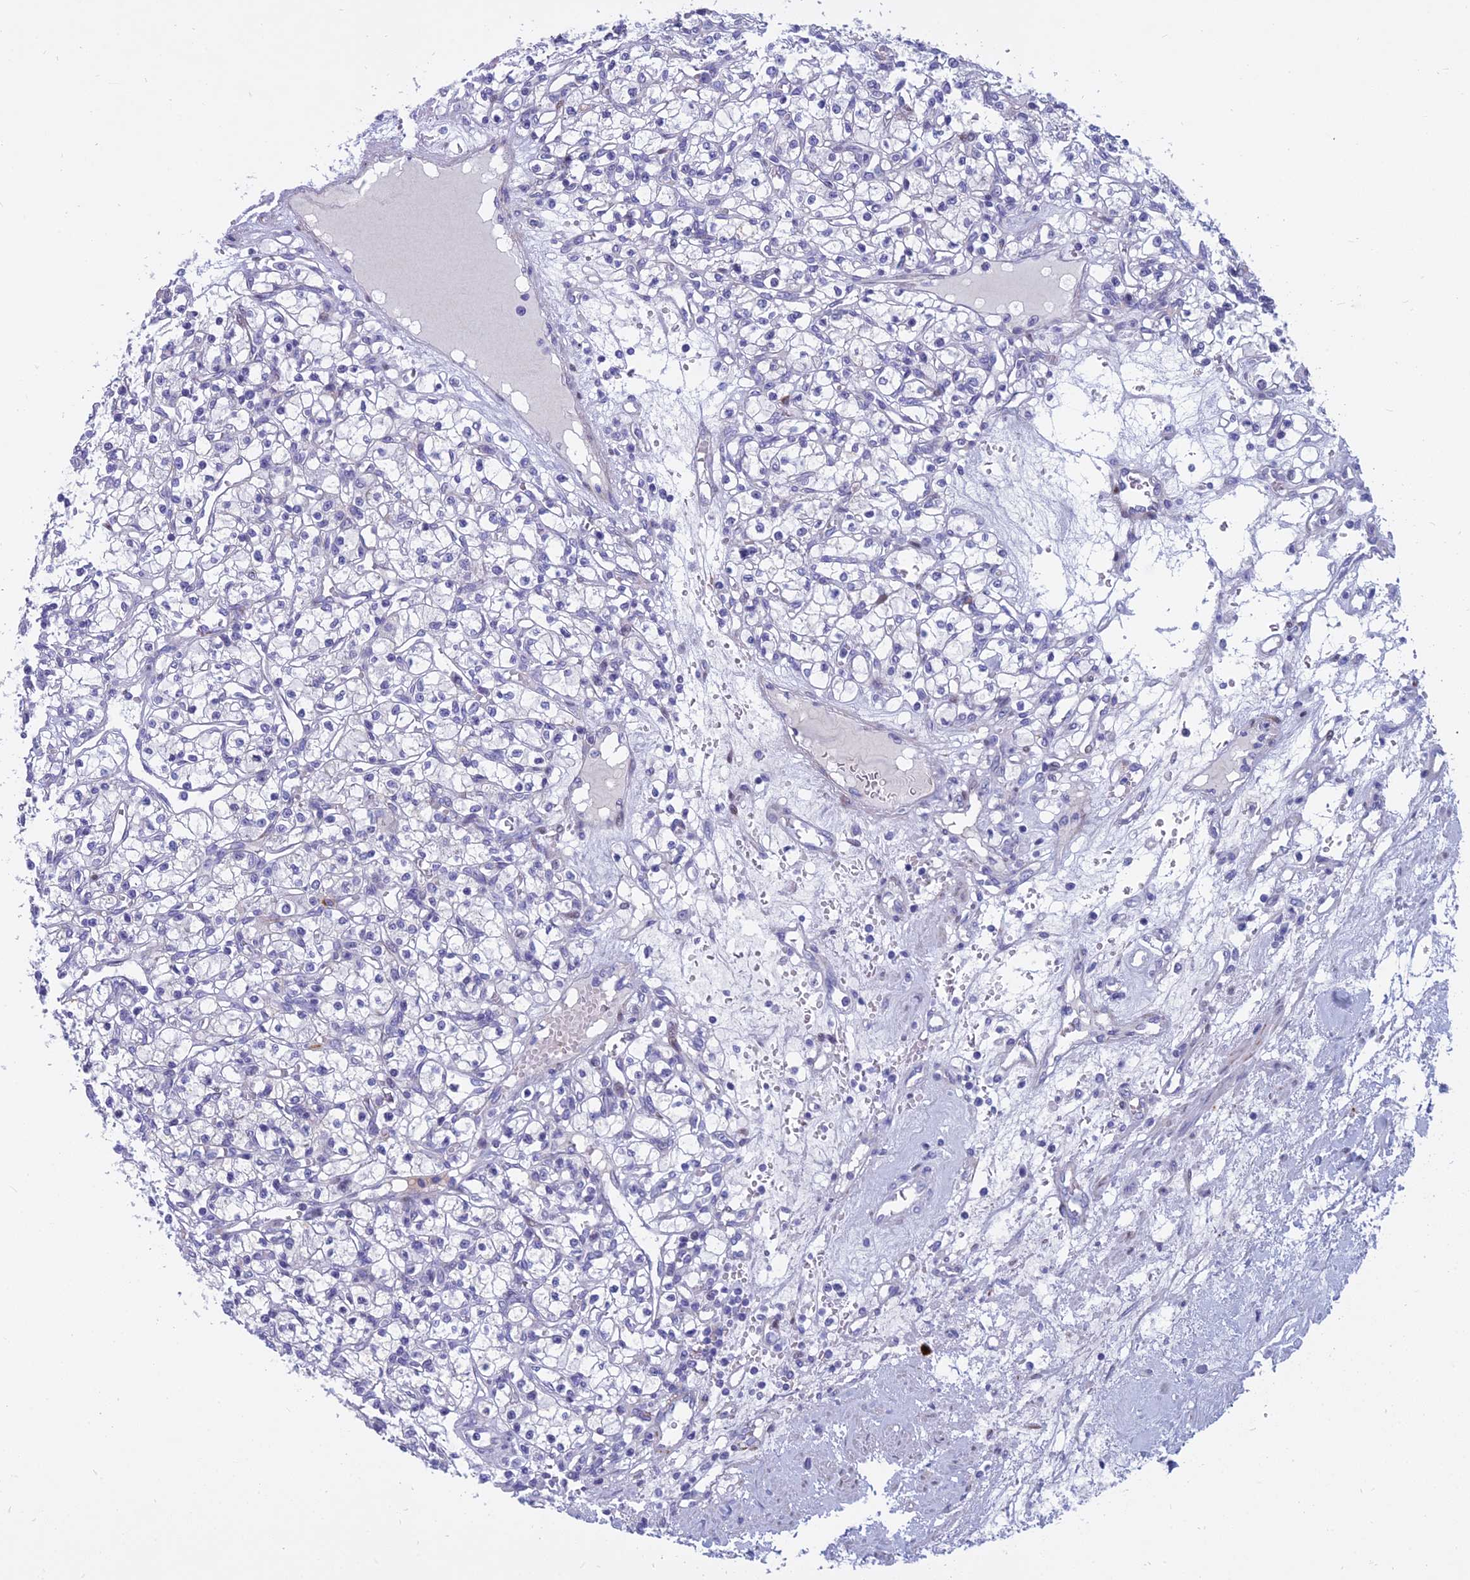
{"staining": {"intensity": "negative", "quantity": "none", "location": "none"}, "tissue": "renal cancer", "cell_type": "Tumor cells", "image_type": "cancer", "snomed": [{"axis": "morphology", "description": "Adenocarcinoma, NOS"}, {"axis": "topography", "description": "Kidney"}], "caption": "Tumor cells show no significant expression in renal cancer.", "gene": "MYBPC2", "patient": {"sex": "female", "age": 59}}